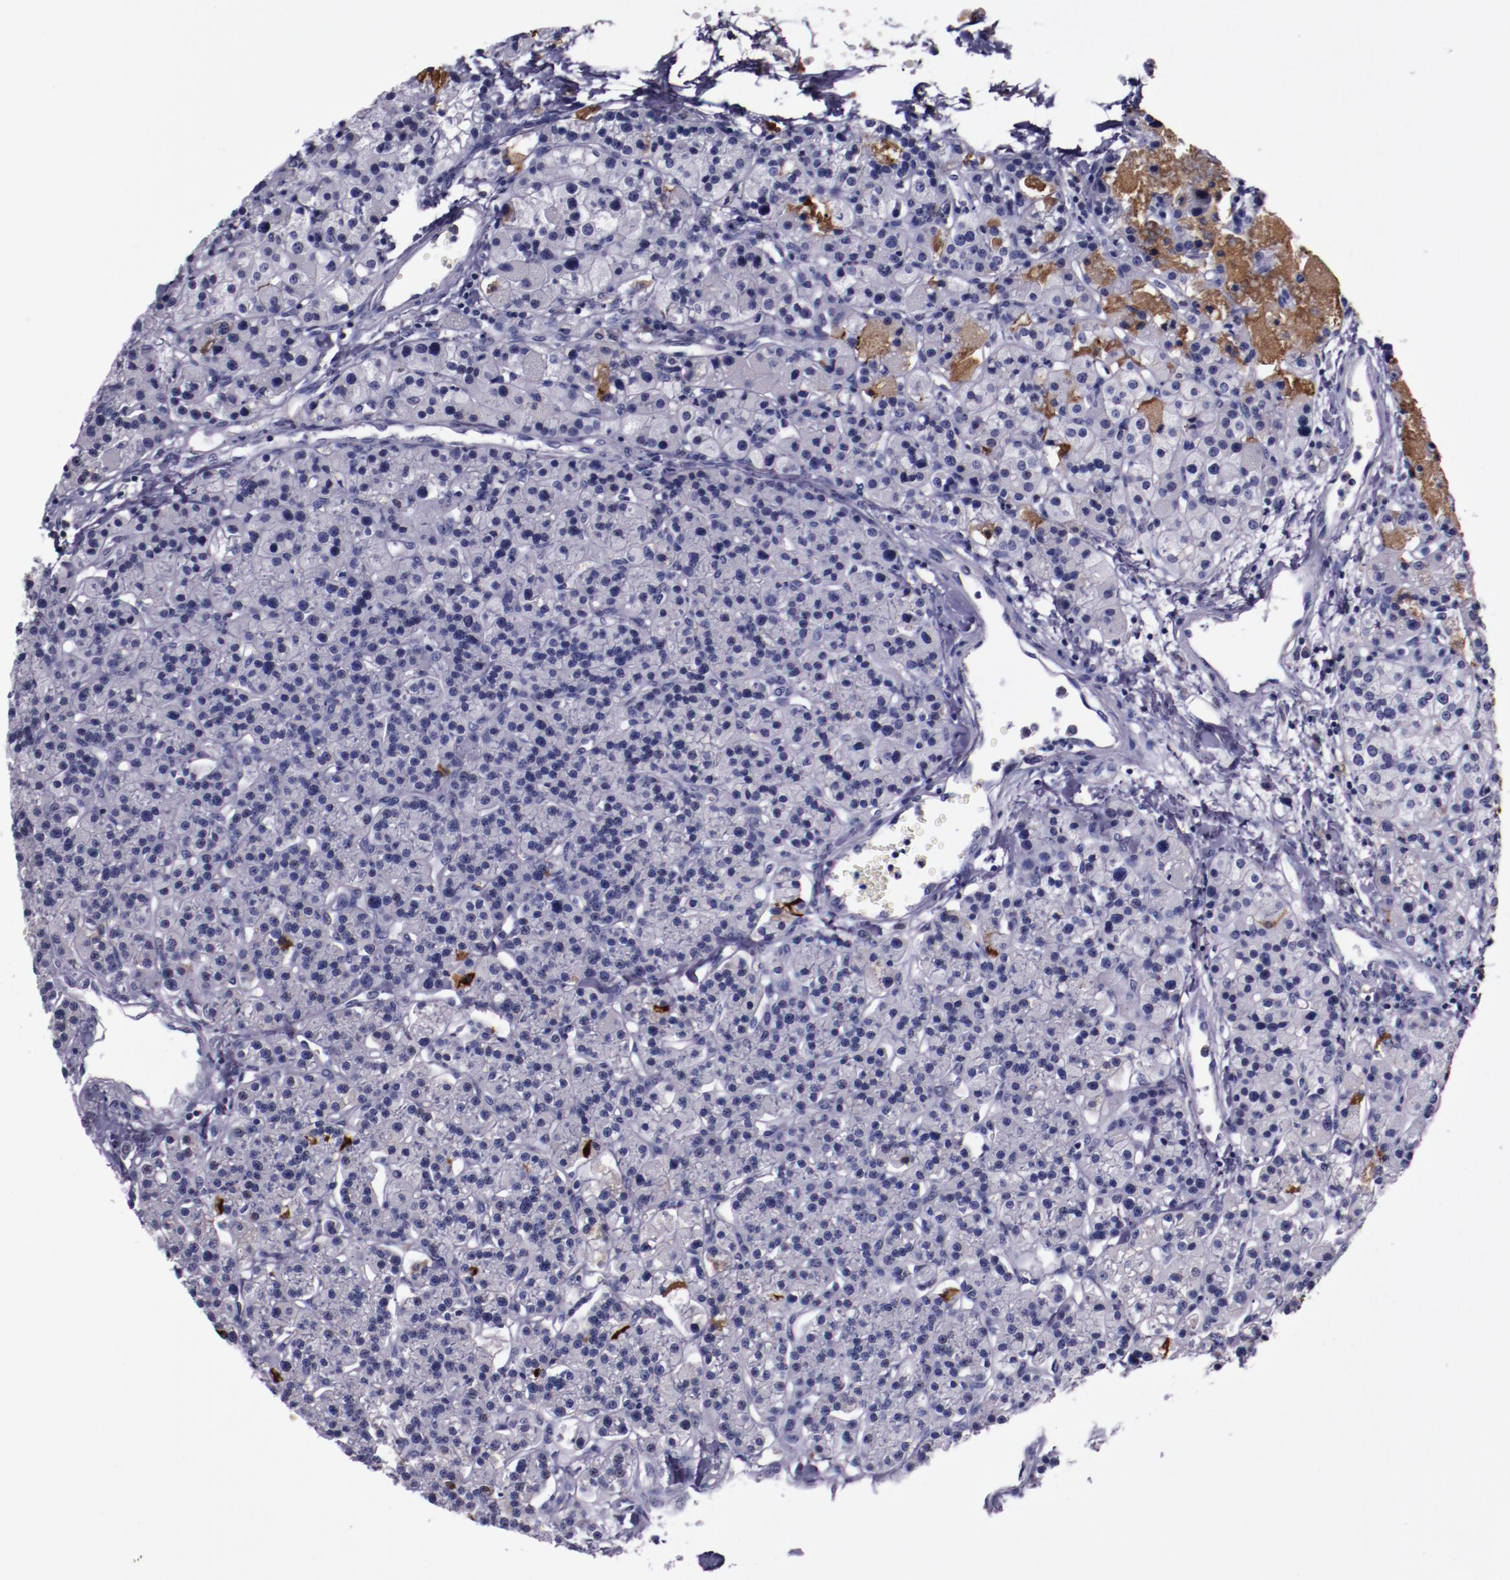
{"staining": {"intensity": "moderate", "quantity": ">75%", "location": "cytoplasmic/membranous"}, "tissue": "parathyroid gland", "cell_type": "Glandular cells", "image_type": "normal", "snomed": [{"axis": "morphology", "description": "Normal tissue, NOS"}, {"axis": "topography", "description": "Parathyroid gland"}], "caption": "DAB (3,3'-diaminobenzidine) immunohistochemical staining of normal parathyroid gland exhibits moderate cytoplasmic/membranous protein staining in about >75% of glandular cells.", "gene": "APOH", "patient": {"sex": "female", "age": 58}}